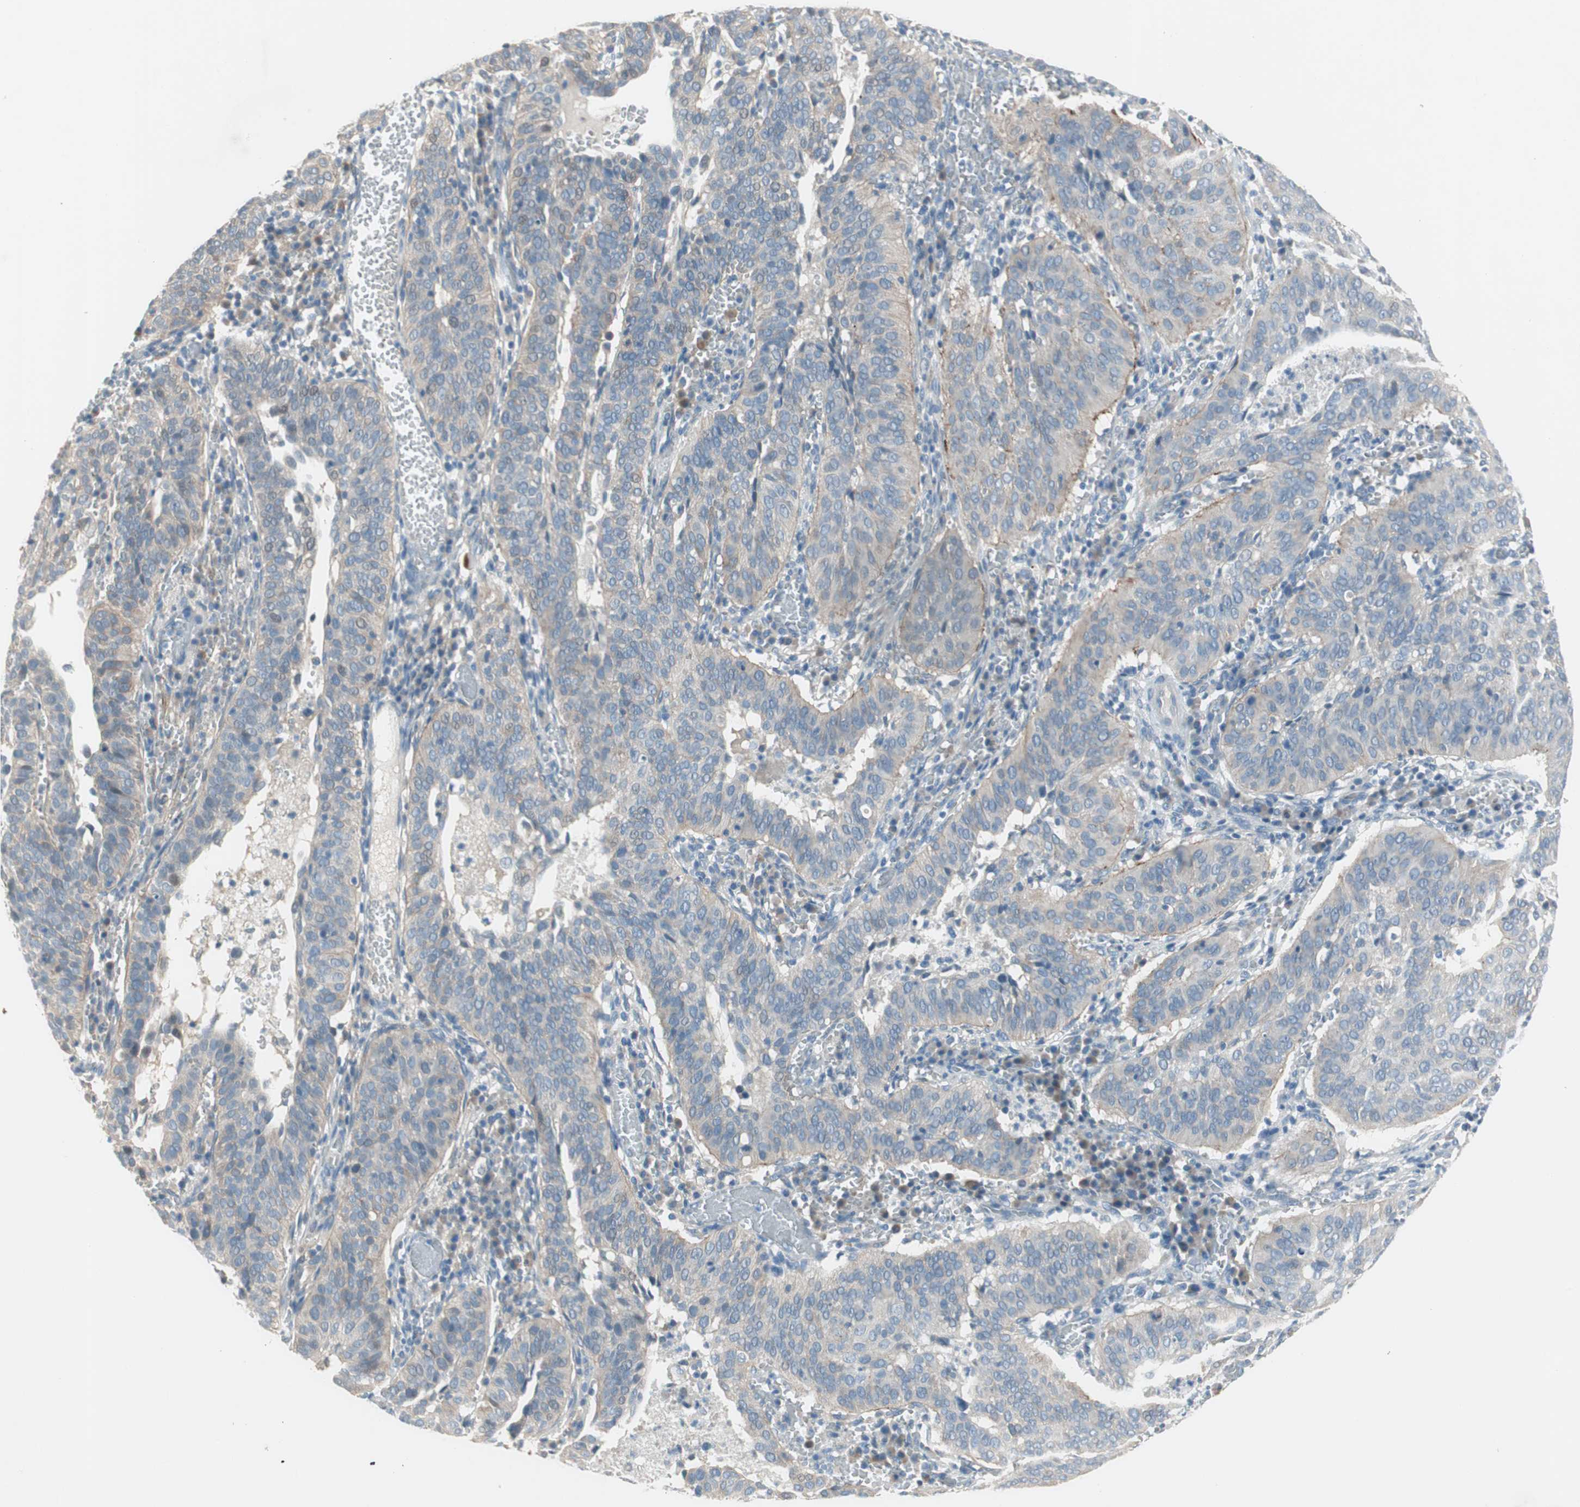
{"staining": {"intensity": "weak", "quantity": "25%-75%", "location": "cytoplasmic/membranous"}, "tissue": "cervical cancer", "cell_type": "Tumor cells", "image_type": "cancer", "snomed": [{"axis": "morphology", "description": "Squamous cell carcinoma, NOS"}, {"axis": "topography", "description": "Cervix"}], "caption": "Weak cytoplasmic/membranous staining for a protein is present in about 25%-75% of tumor cells of cervical squamous cell carcinoma using IHC.", "gene": "PRRG4", "patient": {"sex": "female", "age": 39}}